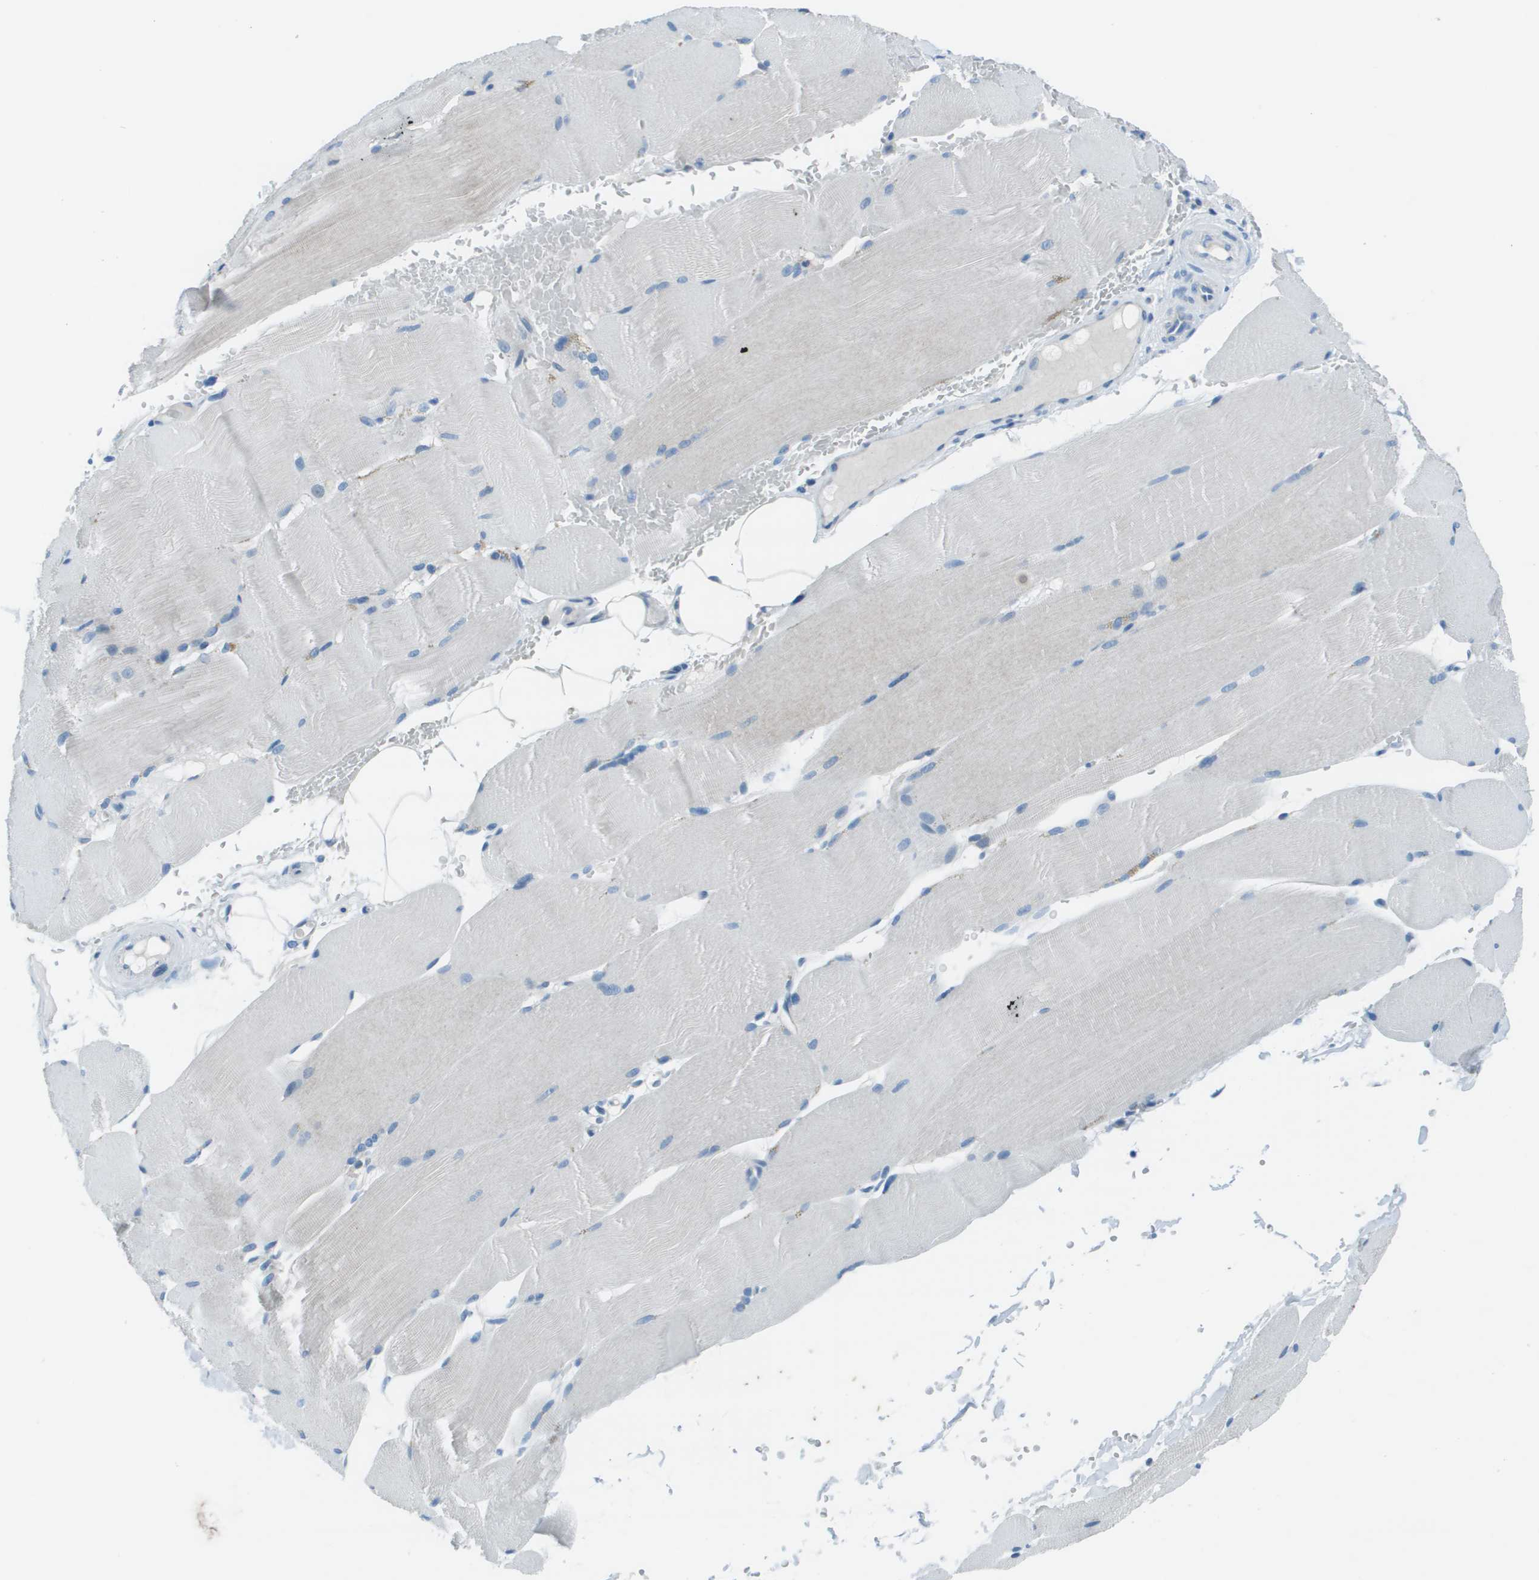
{"staining": {"intensity": "negative", "quantity": "none", "location": "none"}, "tissue": "skeletal muscle", "cell_type": "Myocytes", "image_type": "normal", "snomed": [{"axis": "morphology", "description": "Normal tissue, NOS"}, {"axis": "topography", "description": "Skin"}, {"axis": "topography", "description": "Skeletal muscle"}], "caption": "IHC histopathology image of benign skeletal muscle: skeletal muscle stained with DAB (3,3'-diaminobenzidine) shows no significant protein staining in myocytes. (DAB immunohistochemistry (IHC), high magnification).", "gene": "STIP1", "patient": {"sex": "male", "age": 83}}